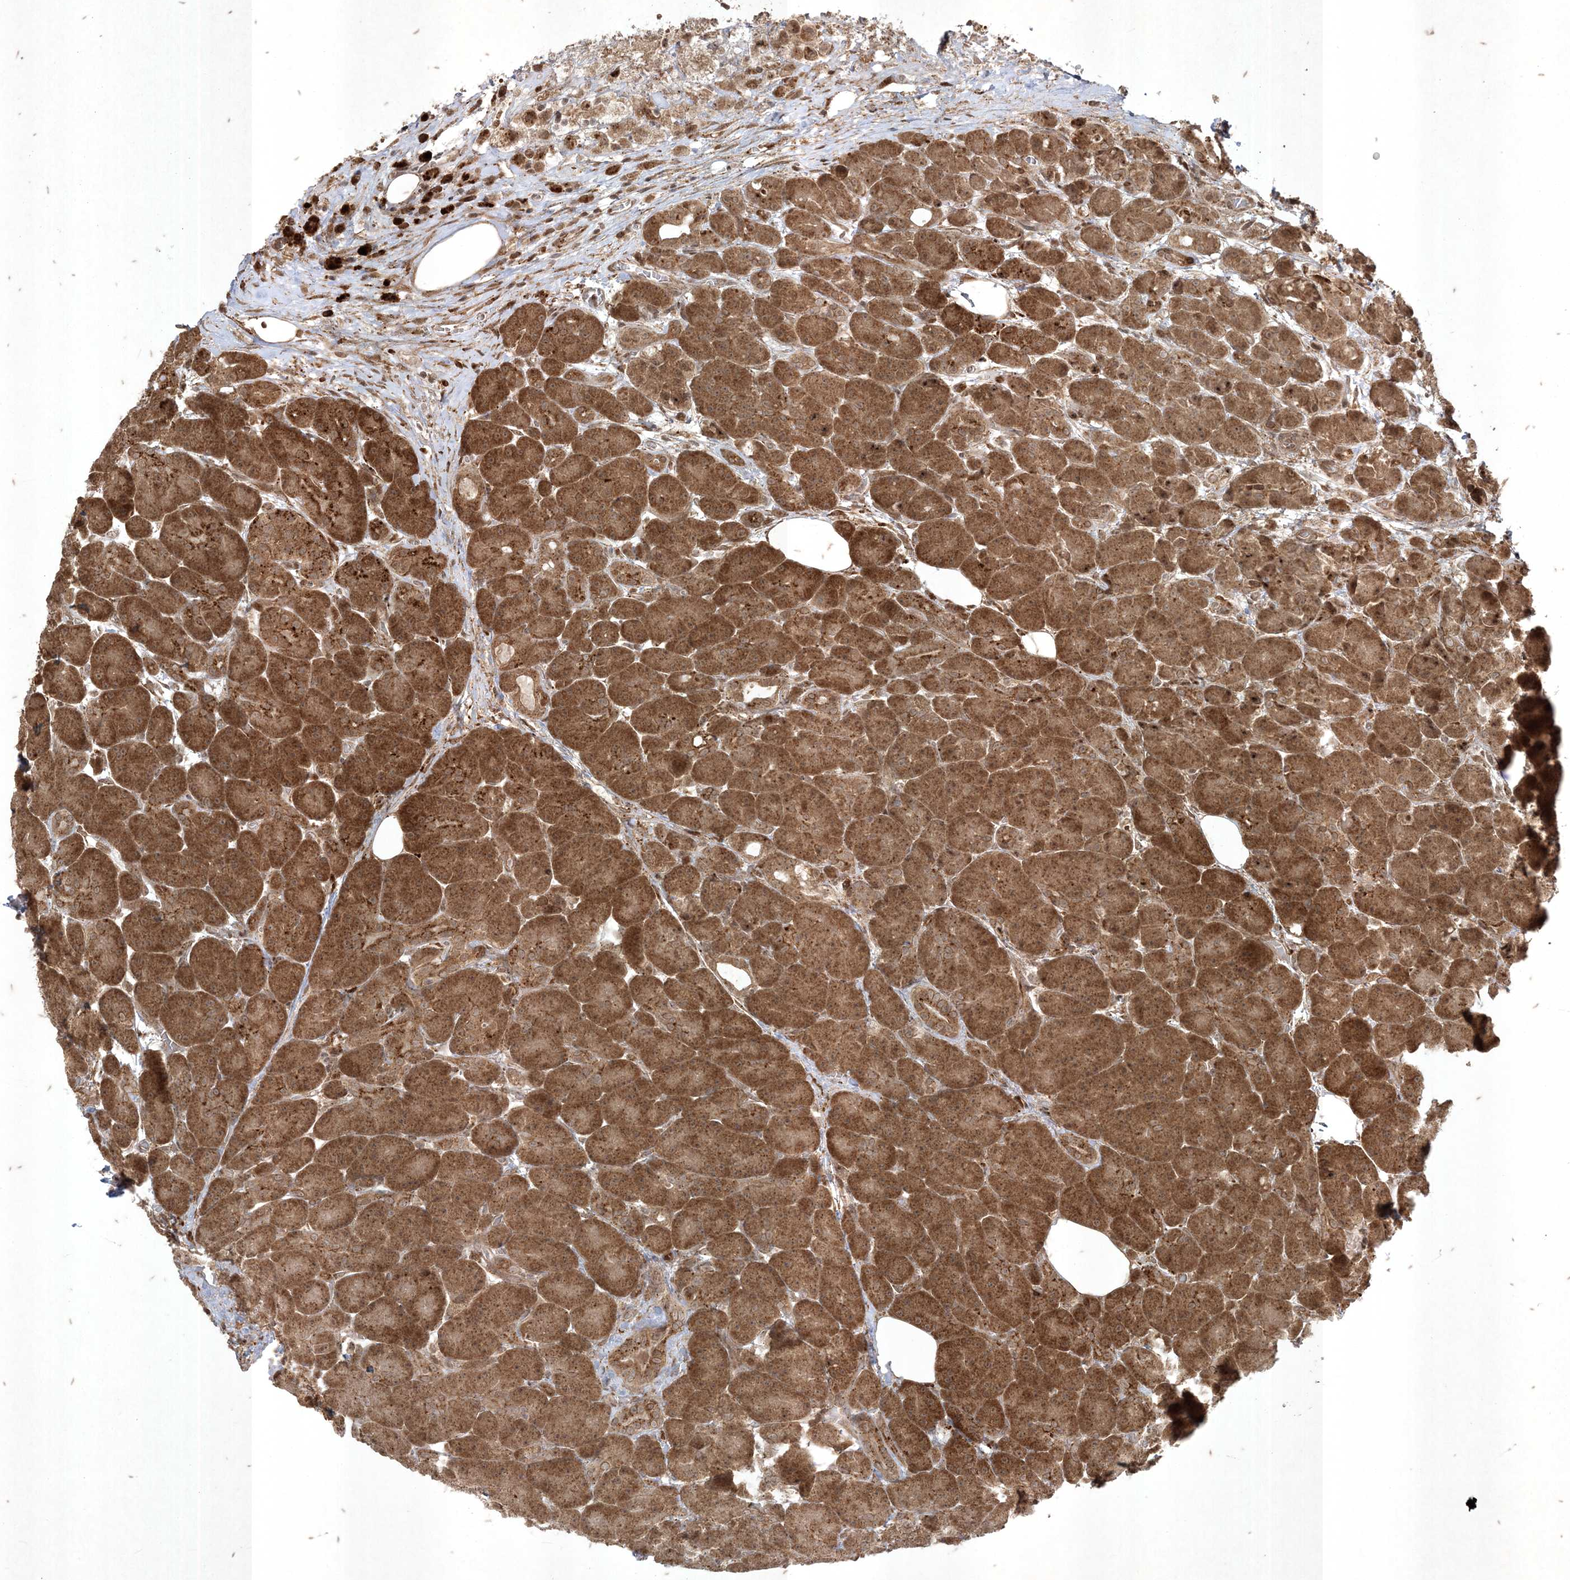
{"staining": {"intensity": "strong", "quantity": ">75%", "location": "cytoplasmic/membranous"}, "tissue": "pancreas", "cell_type": "Exocrine glandular cells", "image_type": "normal", "snomed": [{"axis": "morphology", "description": "Normal tissue, NOS"}, {"axis": "topography", "description": "Pancreas"}], "caption": "This photomicrograph demonstrates immunohistochemistry (IHC) staining of unremarkable pancreas, with high strong cytoplasmic/membranous expression in approximately >75% of exocrine glandular cells.", "gene": "RRAS", "patient": {"sex": "male", "age": 63}}